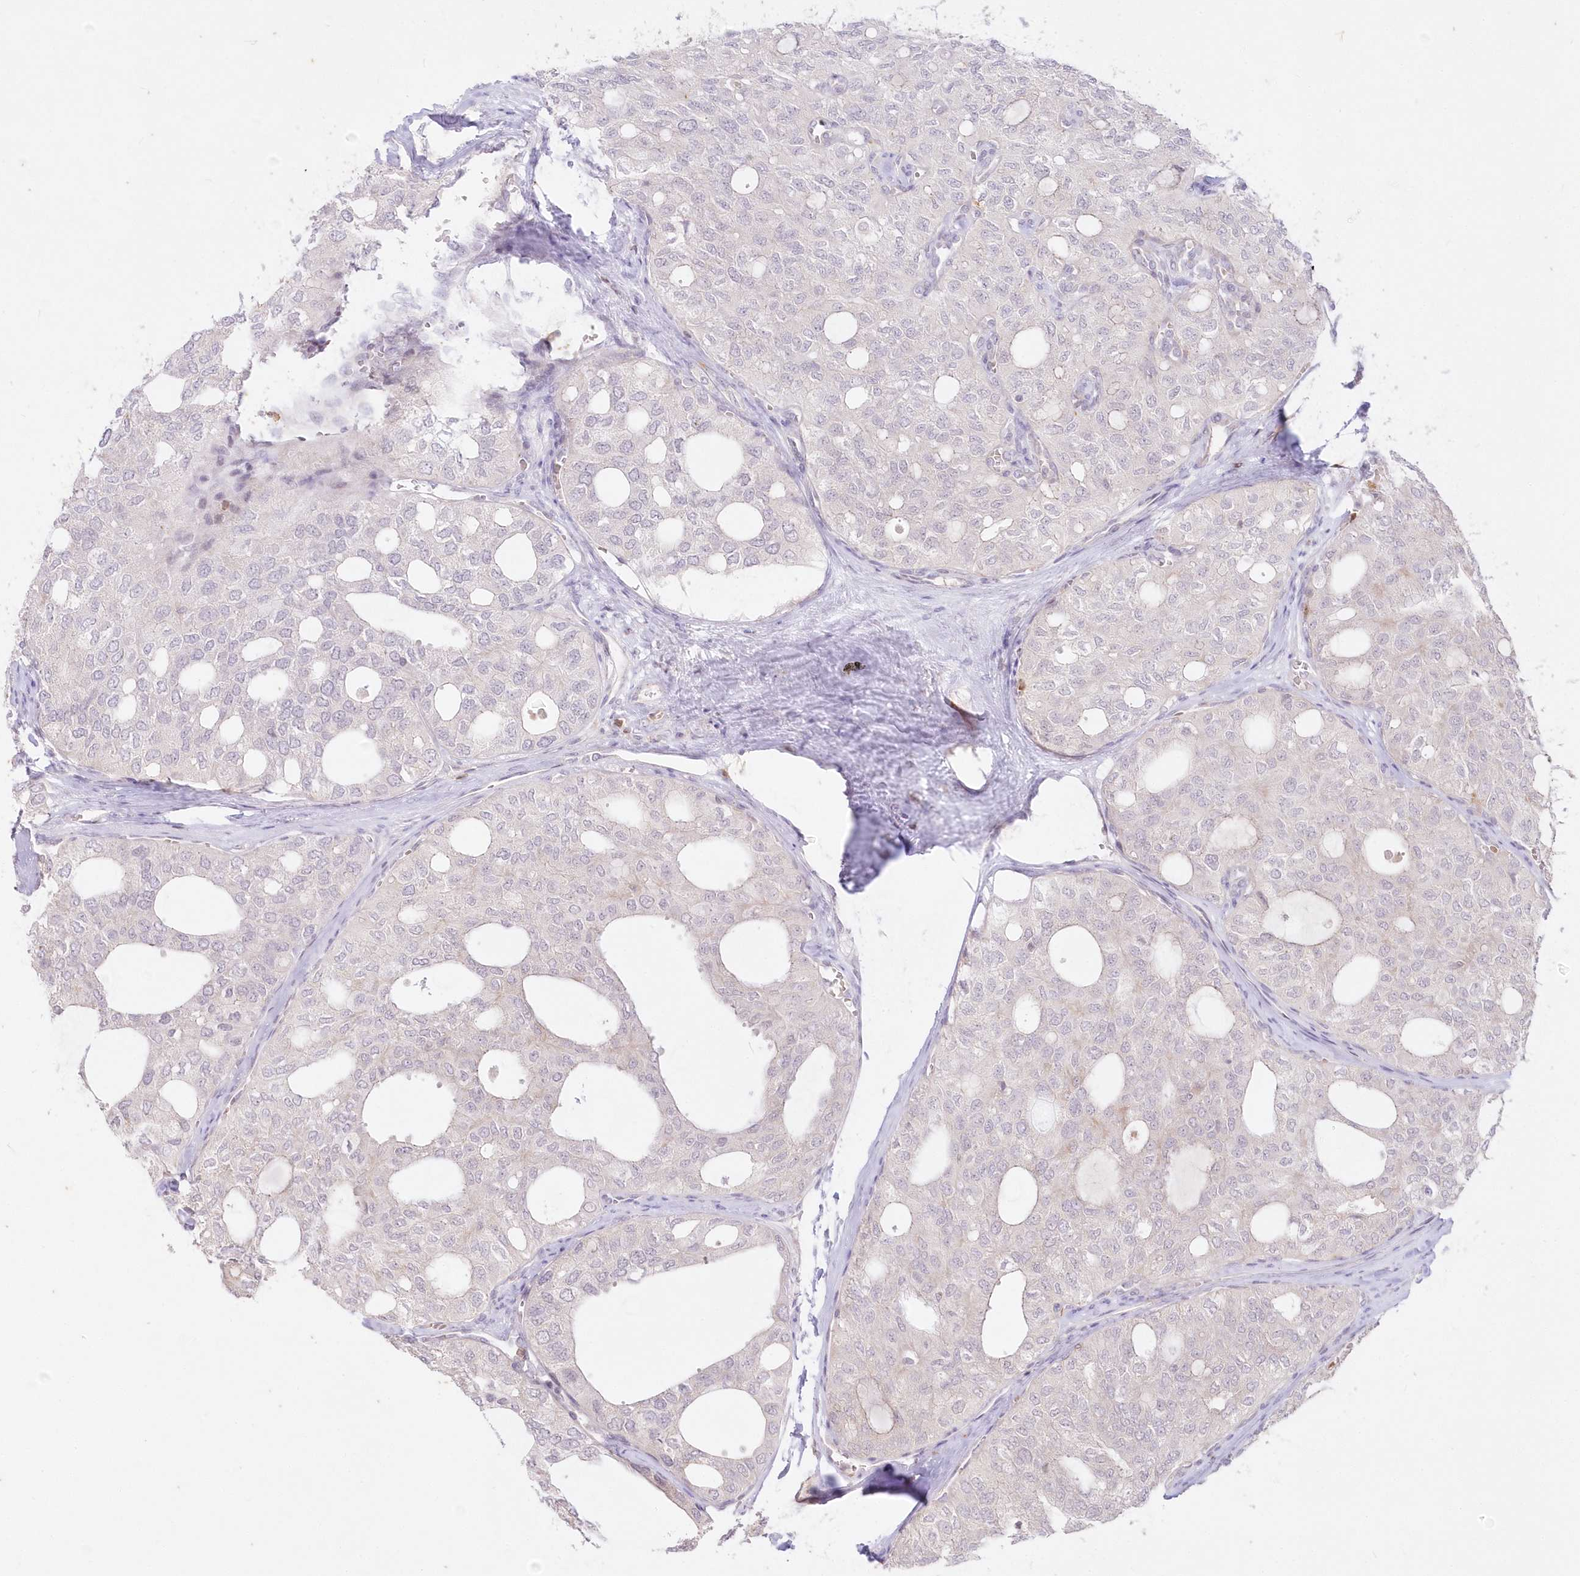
{"staining": {"intensity": "negative", "quantity": "none", "location": "none"}, "tissue": "thyroid cancer", "cell_type": "Tumor cells", "image_type": "cancer", "snomed": [{"axis": "morphology", "description": "Follicular adenoma carcinoma, NOS"}, {"axis": "topography", "description": "Thyroid gland"}], "caption": "This is an IHC histopathology image of follicular adenoma carcinoma (thyroid). There is no positivity in tumor cells.", "gene": "MTMR3", "patient": {"sex": "male", "age": 75}}